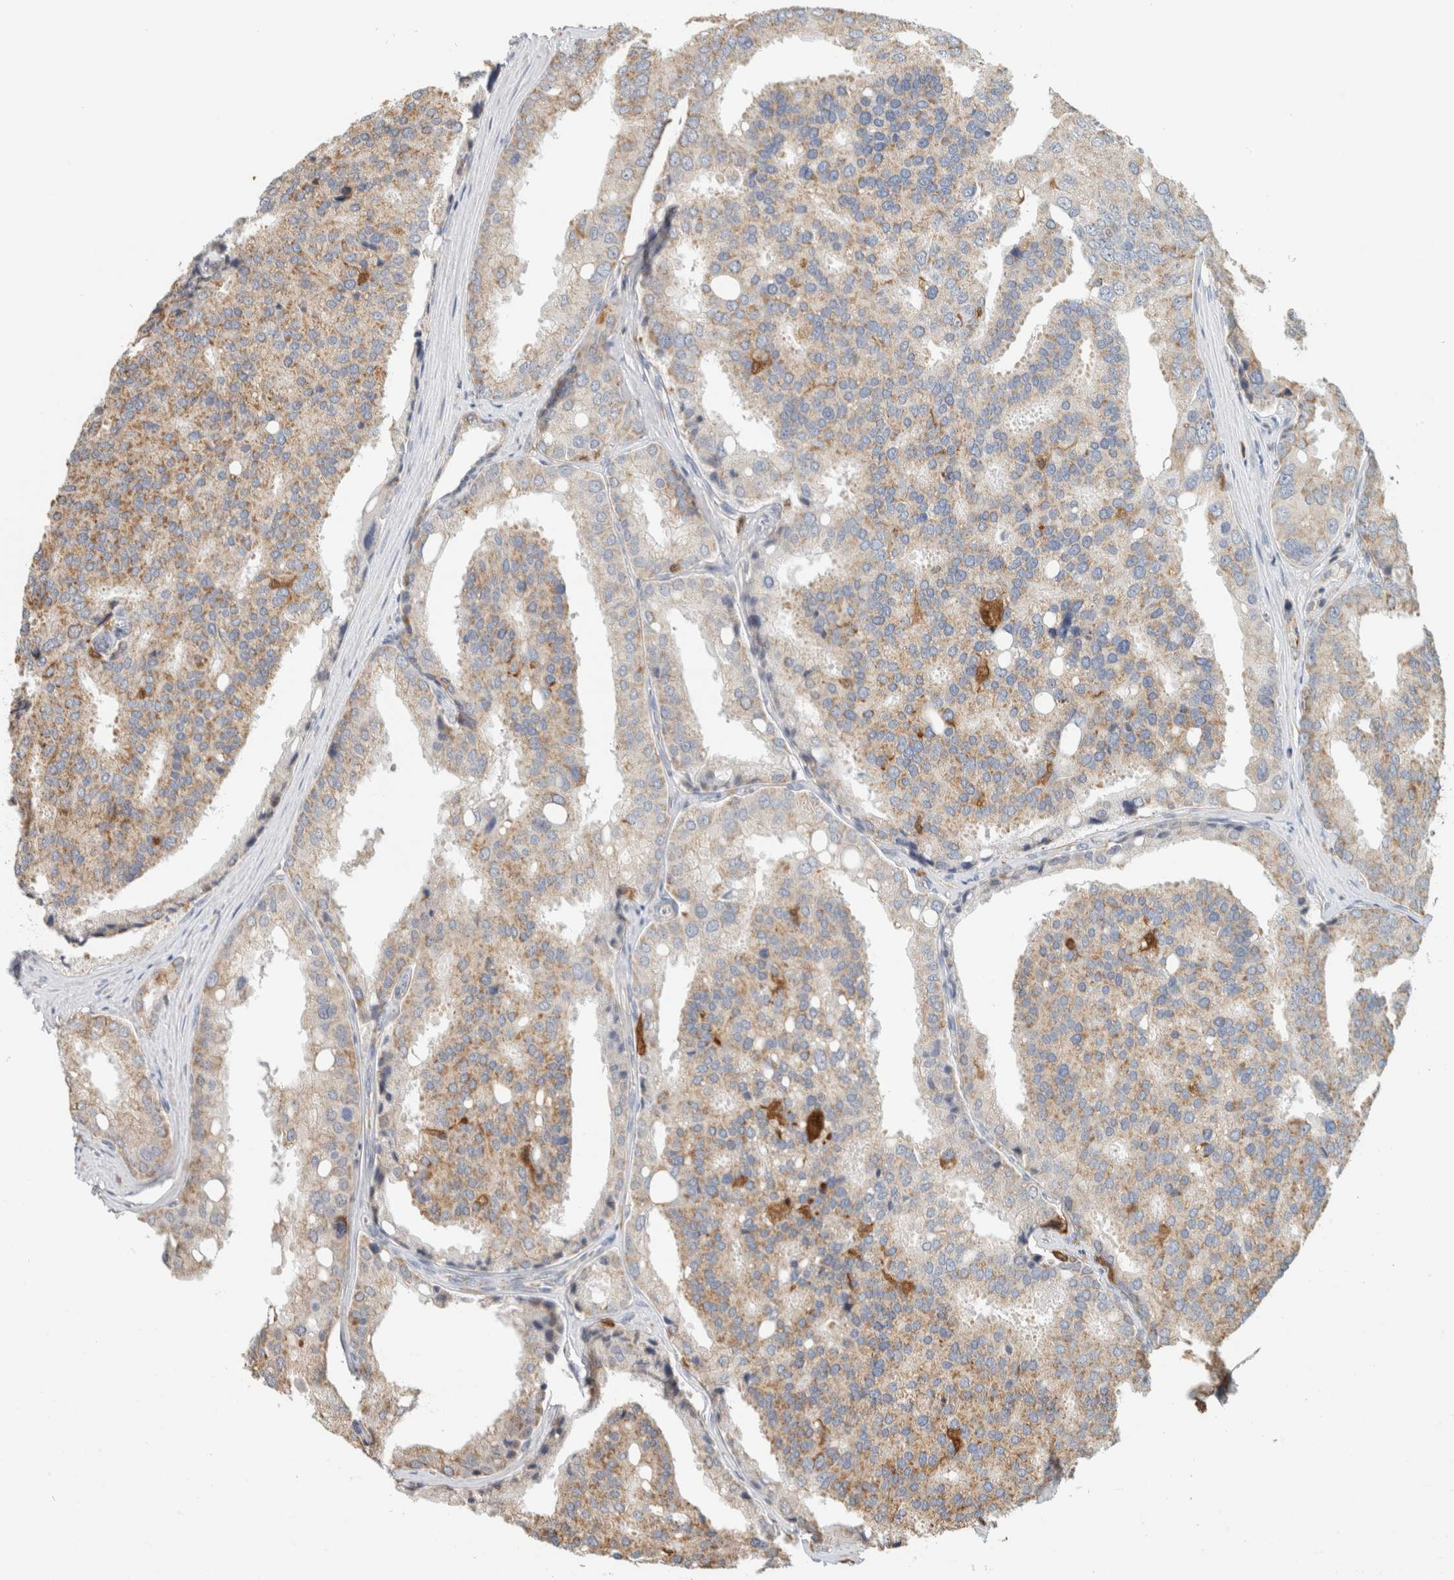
{"staining": {"intensity": "weak", "quantity": "25%-75%", "location": "cytoplasmic/membranous"}, "tissue": "prostate cancer", "cell_type": "Tumor cells", "image_type": "cancer", "snomed": [{"axis": "morphology", "description": "Adenocarcinoma, High grade"}, {"axis": "topography", "description": "Prostate"}], "caption": "Immunohistochemical staining of human prostate cancer (adenocarcinoma (high-grade)) shows low levels of weak cytoplasmic/membranous staining in approximately 25%-75% of tumor cells. (Brightfield microscopy of DAB IHC at high magnification).", "gene": "CAPG", "patient": {"sex": "male", "age": 50}}